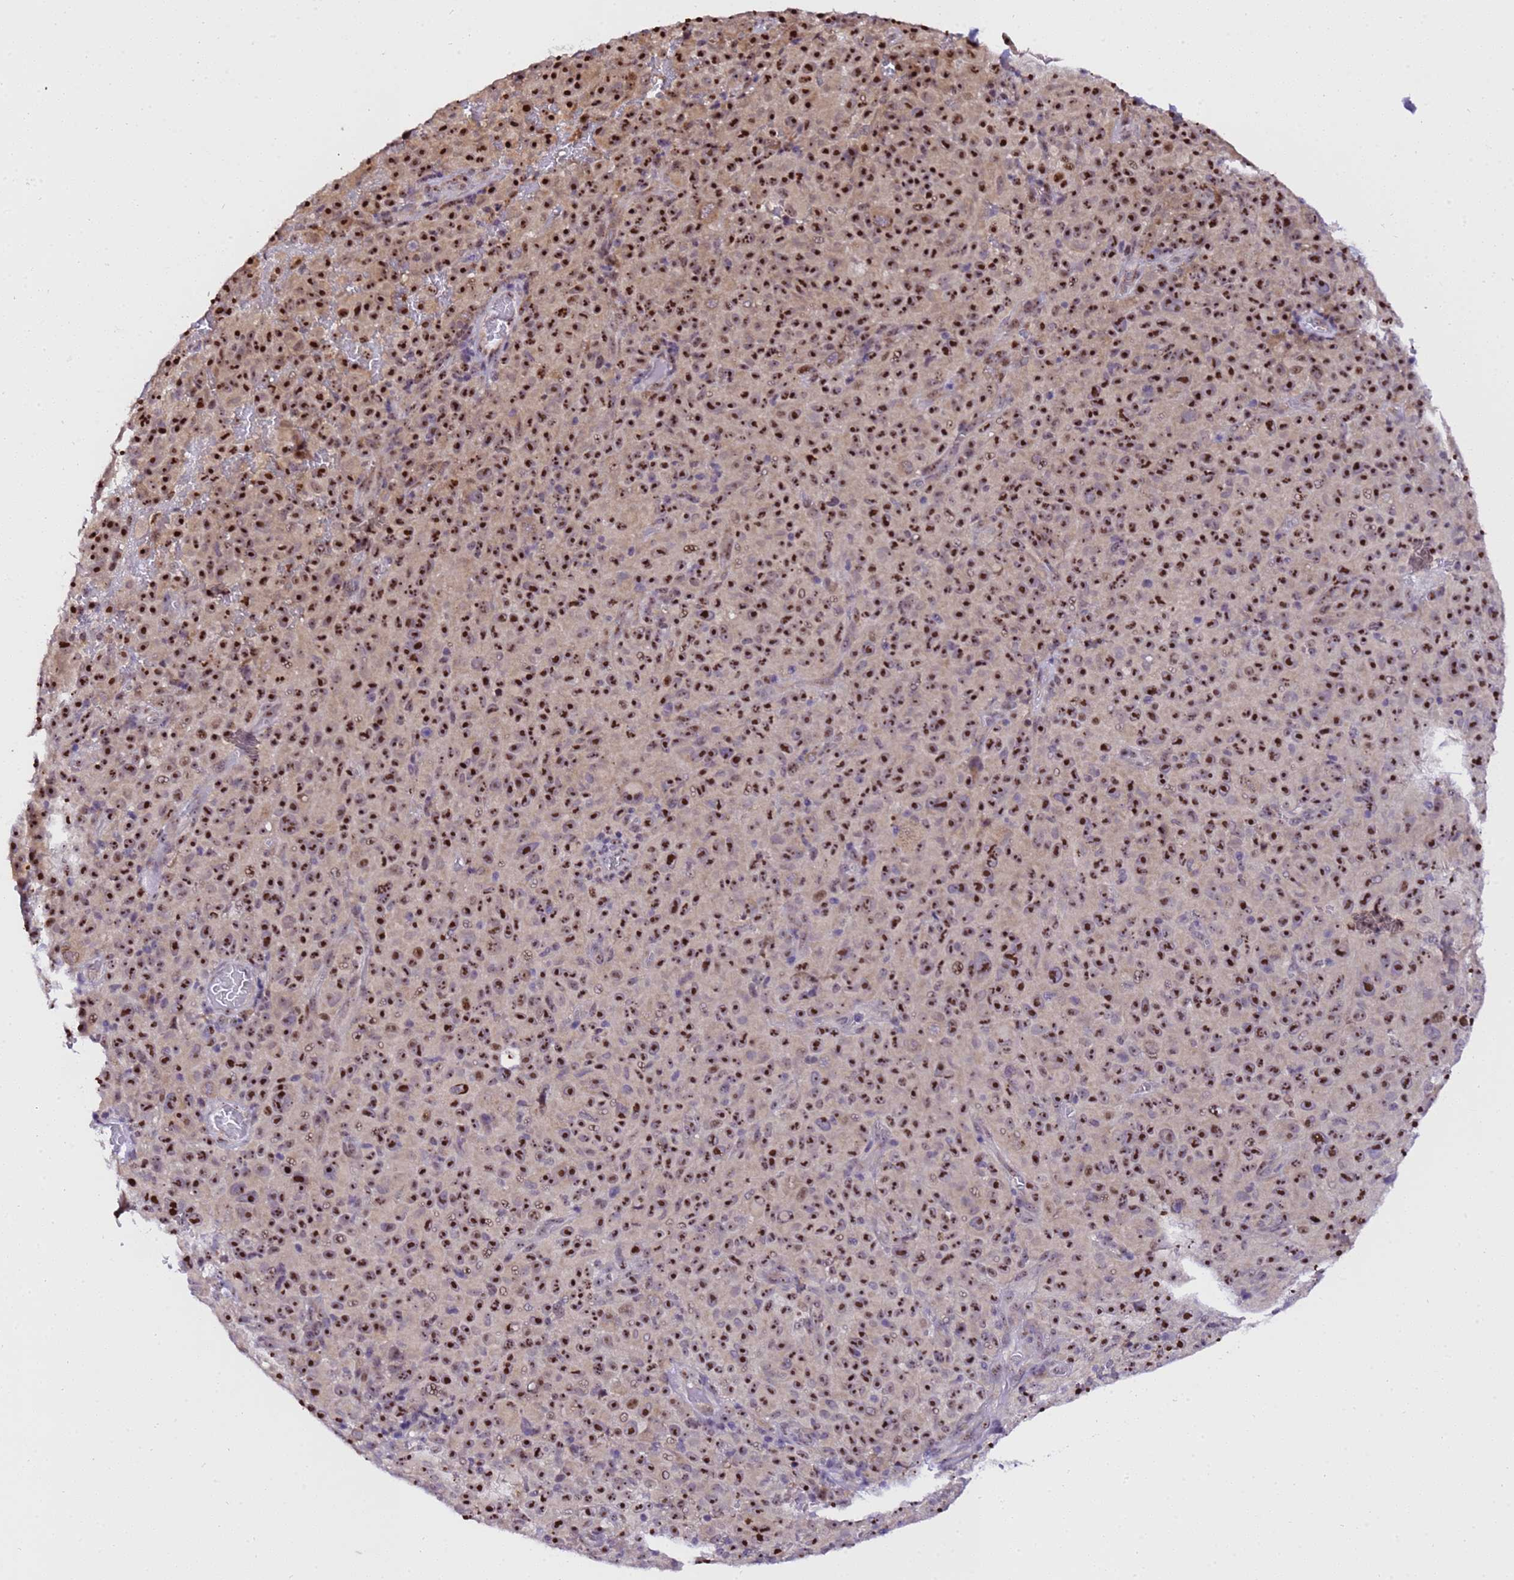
{"staining": {"intensity": "strong", "quantity": ">75%", "location": "nuclear"}, "tissue": "melanoma", "cell_type": "Tumor cells", "image_type": "cancer", "snomed": [{"axis": "morphology", "description": "Malignant melanoma, NOS"}, {"axis": "topography", "description": "Skin"}], "caption": "Strong nuclear expression is seen in approximately >75% of tumor cells in malignant melanoma.", "gene": "SLX4IP", "patient": {"sex": "female", "age": 82}}